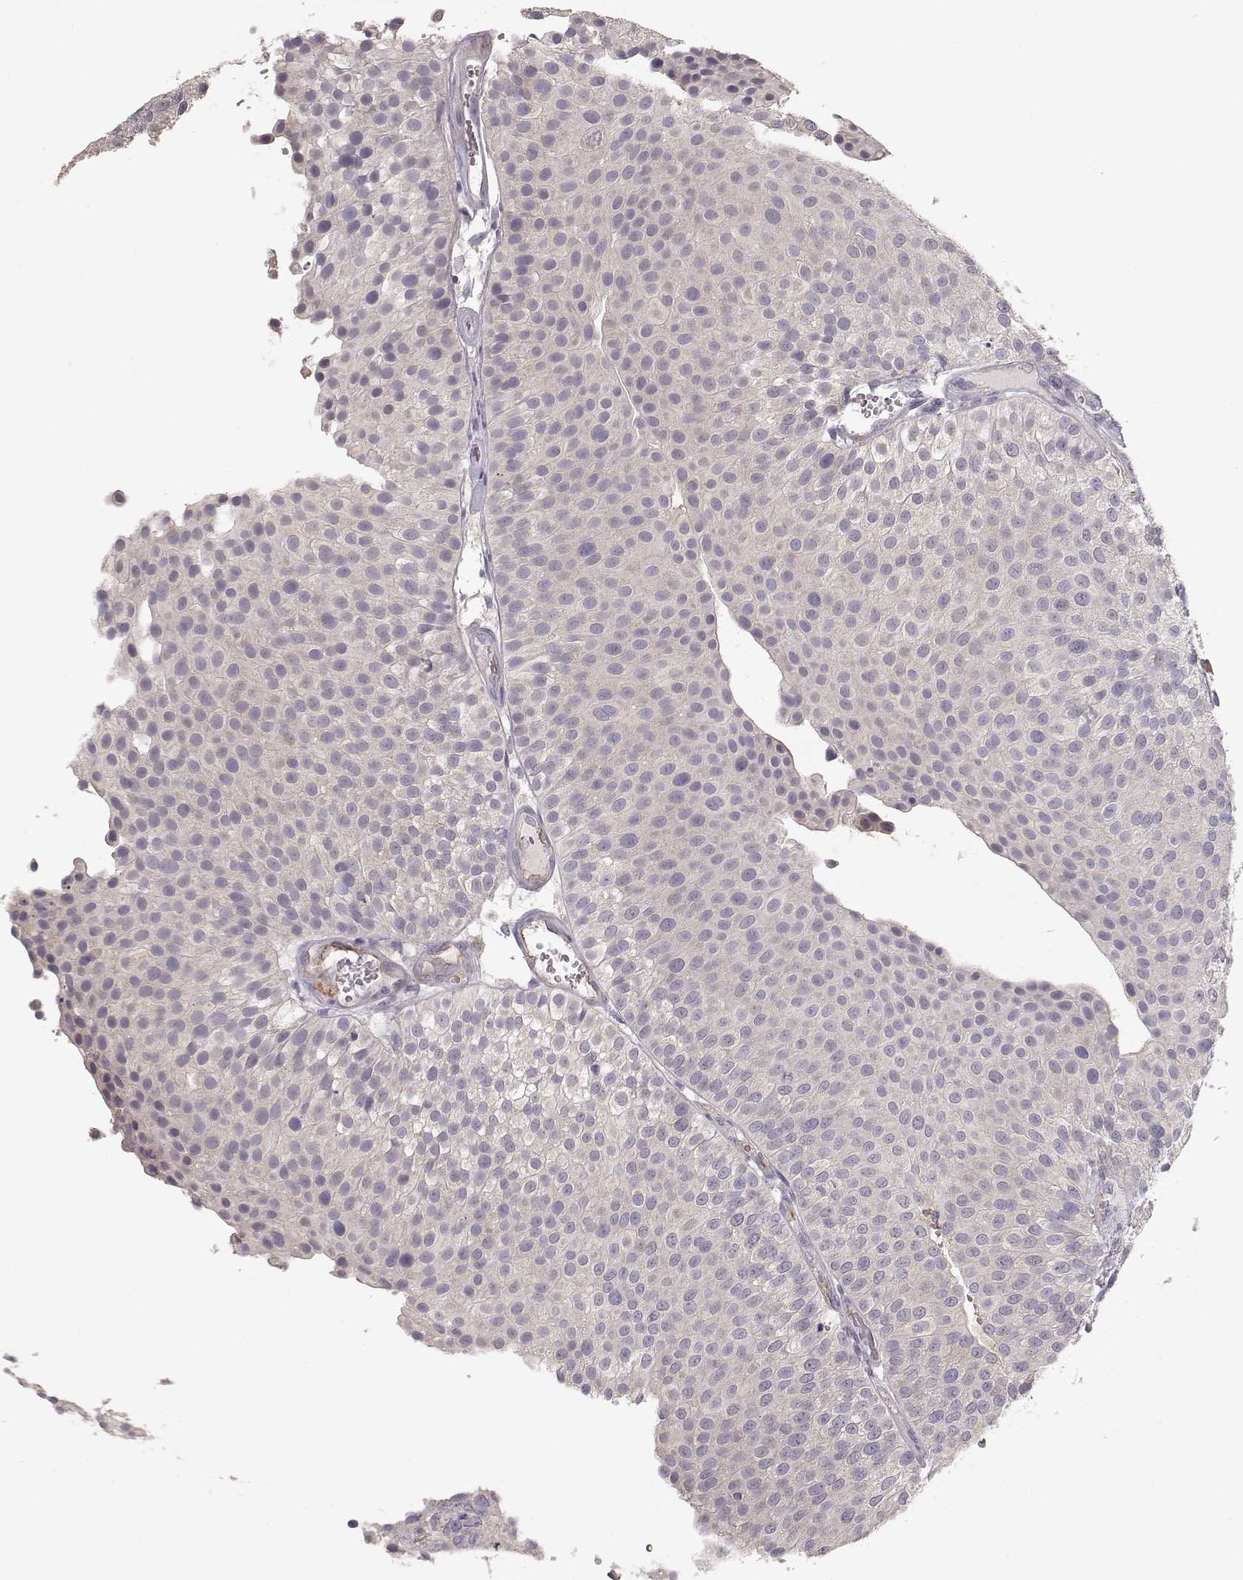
{"staining": {"intensity": "negative", "quantity": "none", "location": "none"}, "tissue": "urothelial cancer", "cell_type": "Tumor cells", "image_type": "cancer", "snomed": [{"axis": "morphology", "description": "Urothelial carcinoma, Low grade"}, {"axis": "topography", "description": "Urinary bladder"}], "caption": "IHC micrograph of human urothelial cancer stained for a protein (brown), which shows no positivity in tumor cells. The staining was performed using DAB (3,3'-diaminobenzidine) to visualize the protein expression in brown, while the nuclei were stained in blue with hematoxylin (Magnification: 20x).", "gene": "ARHGAP8", "patient": {"sex": "female", "age": 87}}